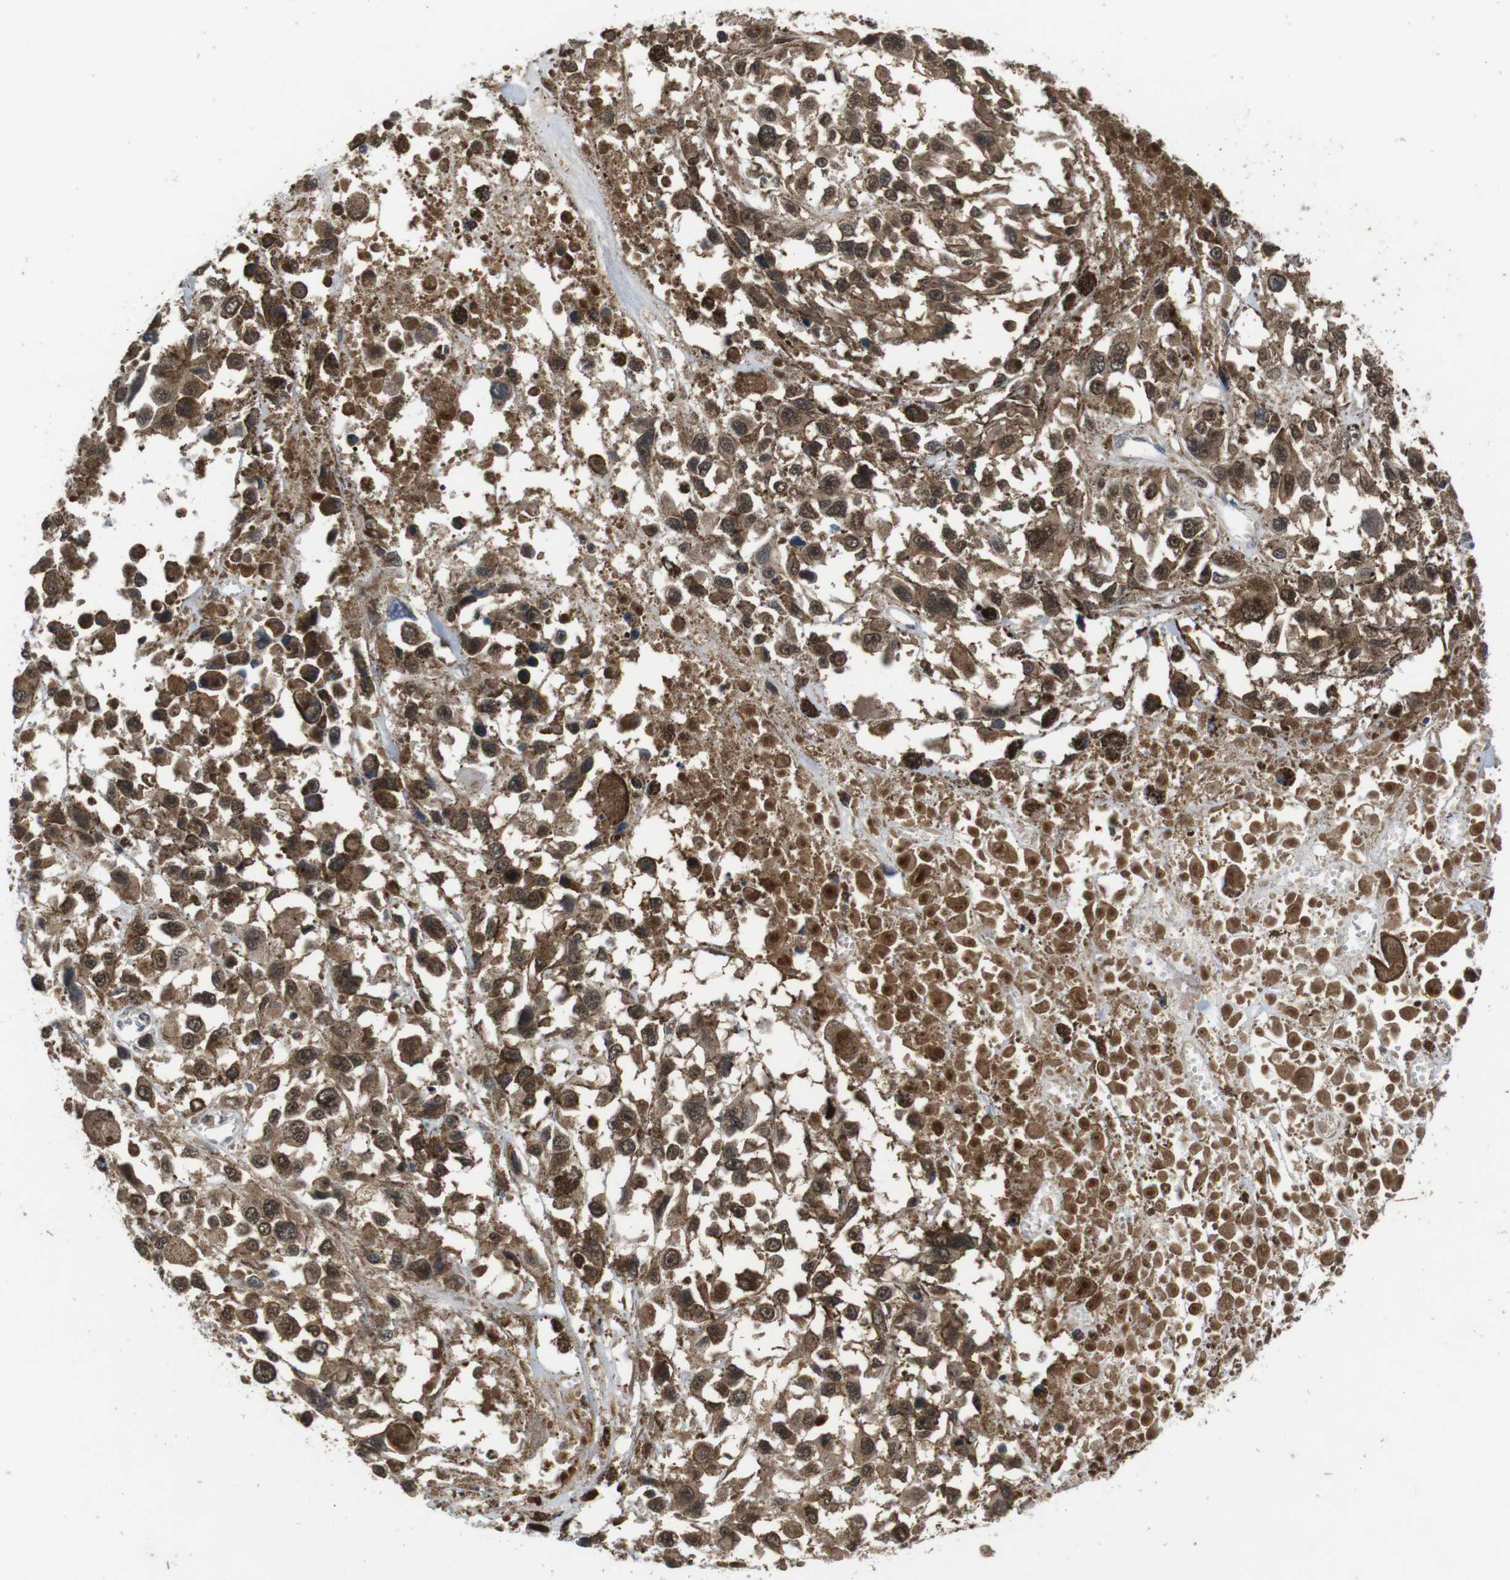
{"staining": {"intensity": "strong", "quantity": ">75%", "location": "cytoplasmic/membranous,nuclear"}, "tissue": "melanoma", "cell_type": "Tumor cells", "image_type": "cancer", "snomed": [{"axis": "morphology", "description": "Malignant melanoma, Metastatic site"}, {"axis": "topography", "description": "Lymph node"}], "caption": "This image exhibits immunohistochemistry (IHC) staining of human melanoma, with high strong cytoplasmic/membranous and nuclear positivity in approximately >75% of tumor cells.", "gene": "FADD", "patient": {"sex": "male", "age": 59}}